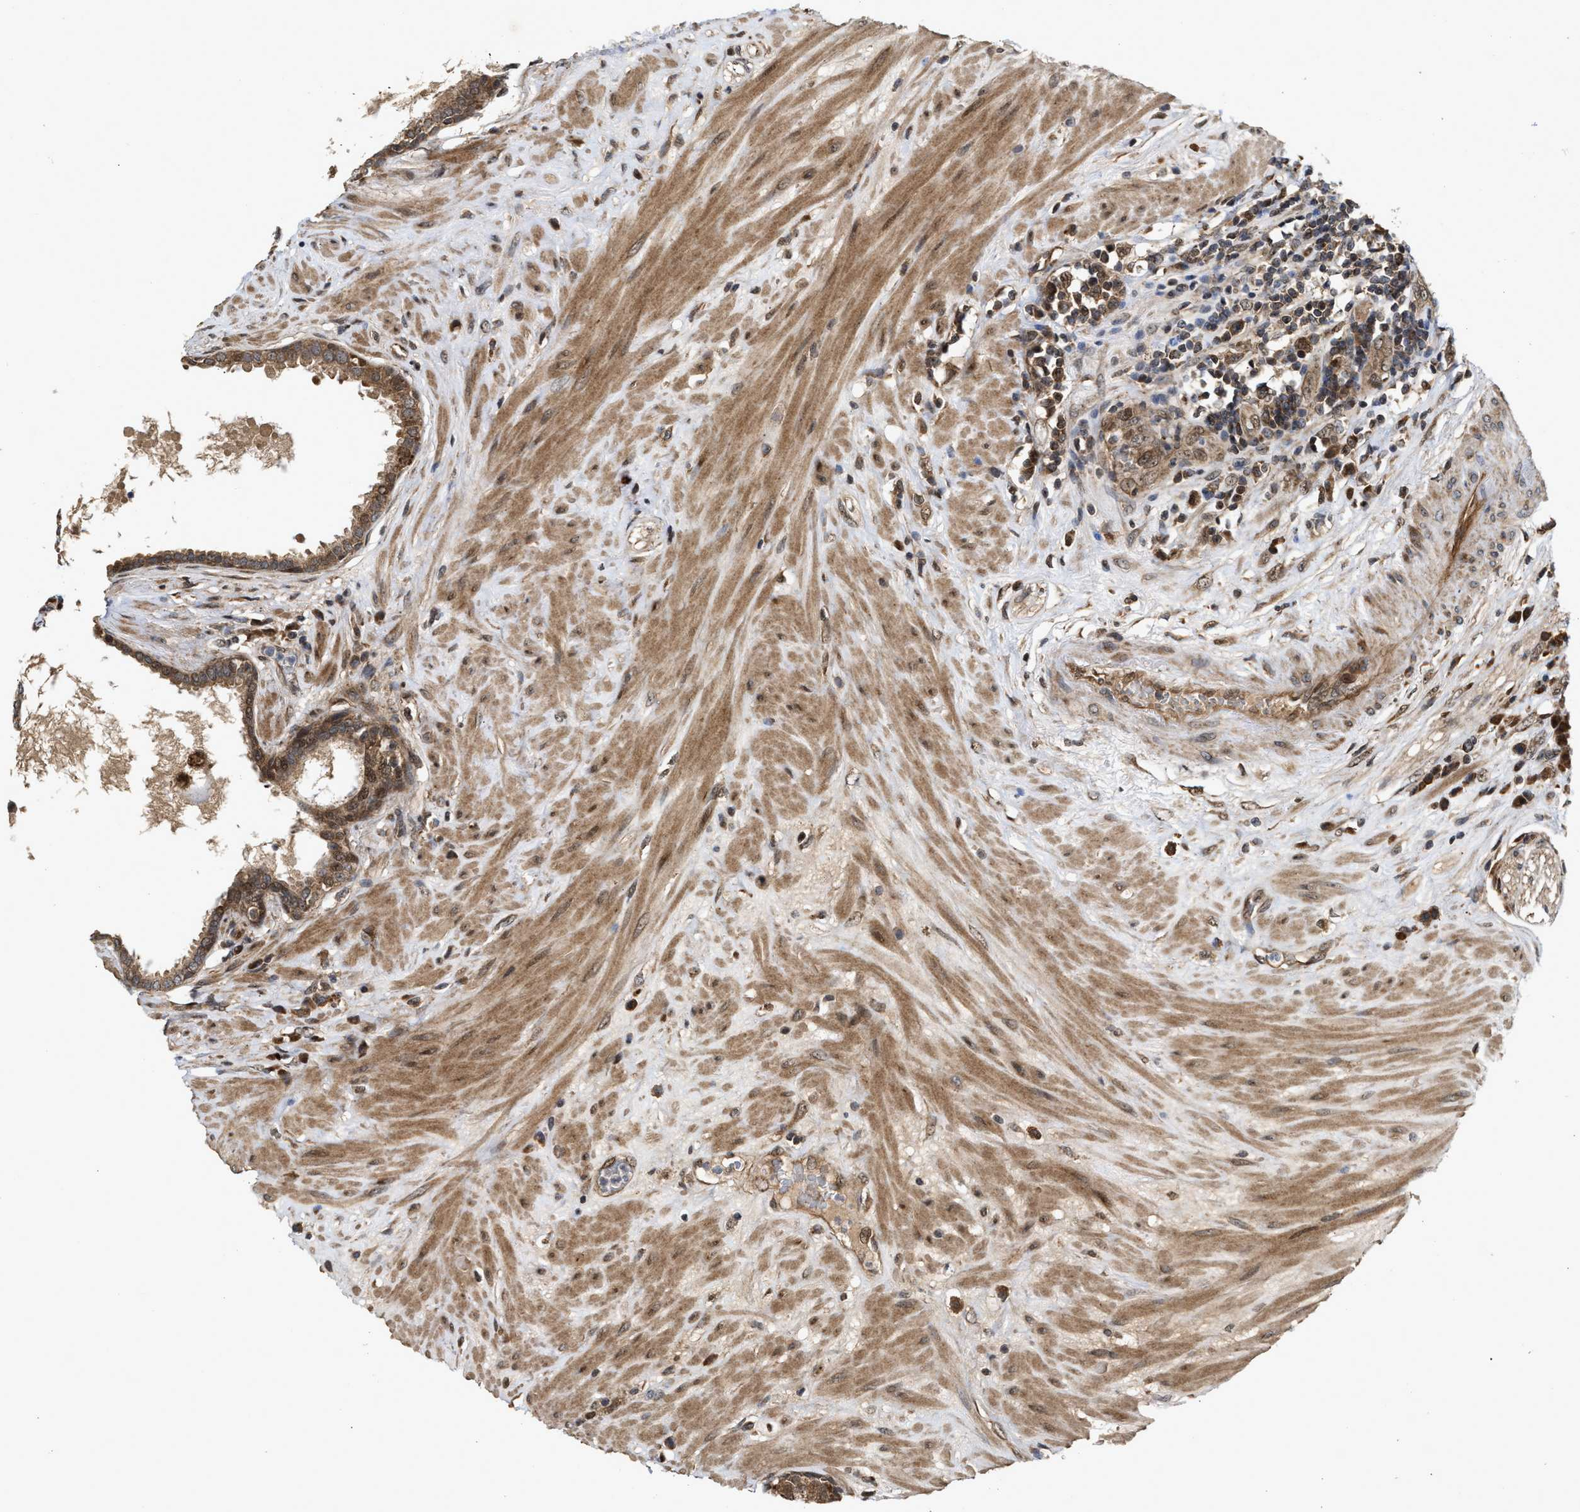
{"staining": {"intensity": "moderate", "quantity": ">75%", "location": "cytoplasmic/membranous"}, "tissue": "seminal vesicle", "cell_type": "Glandular cells", "image_type": "normal", "snomed": [{"axis": "morphology", "description": "Normal tissue, NOS"}, {"axis": "topography", "description": "Seminal veicle"}], "caption": "DAB immunohistochemical staining of benign seminal vesicle reveals moderate cytoplasmic/membranous protein expression in approximately >75% of glandular cells. (DAB IHC, brown staining for protein, blue staining for nuclei).", "gene": "CFLAR", "patient": {"sex": "male", "age": 61}}